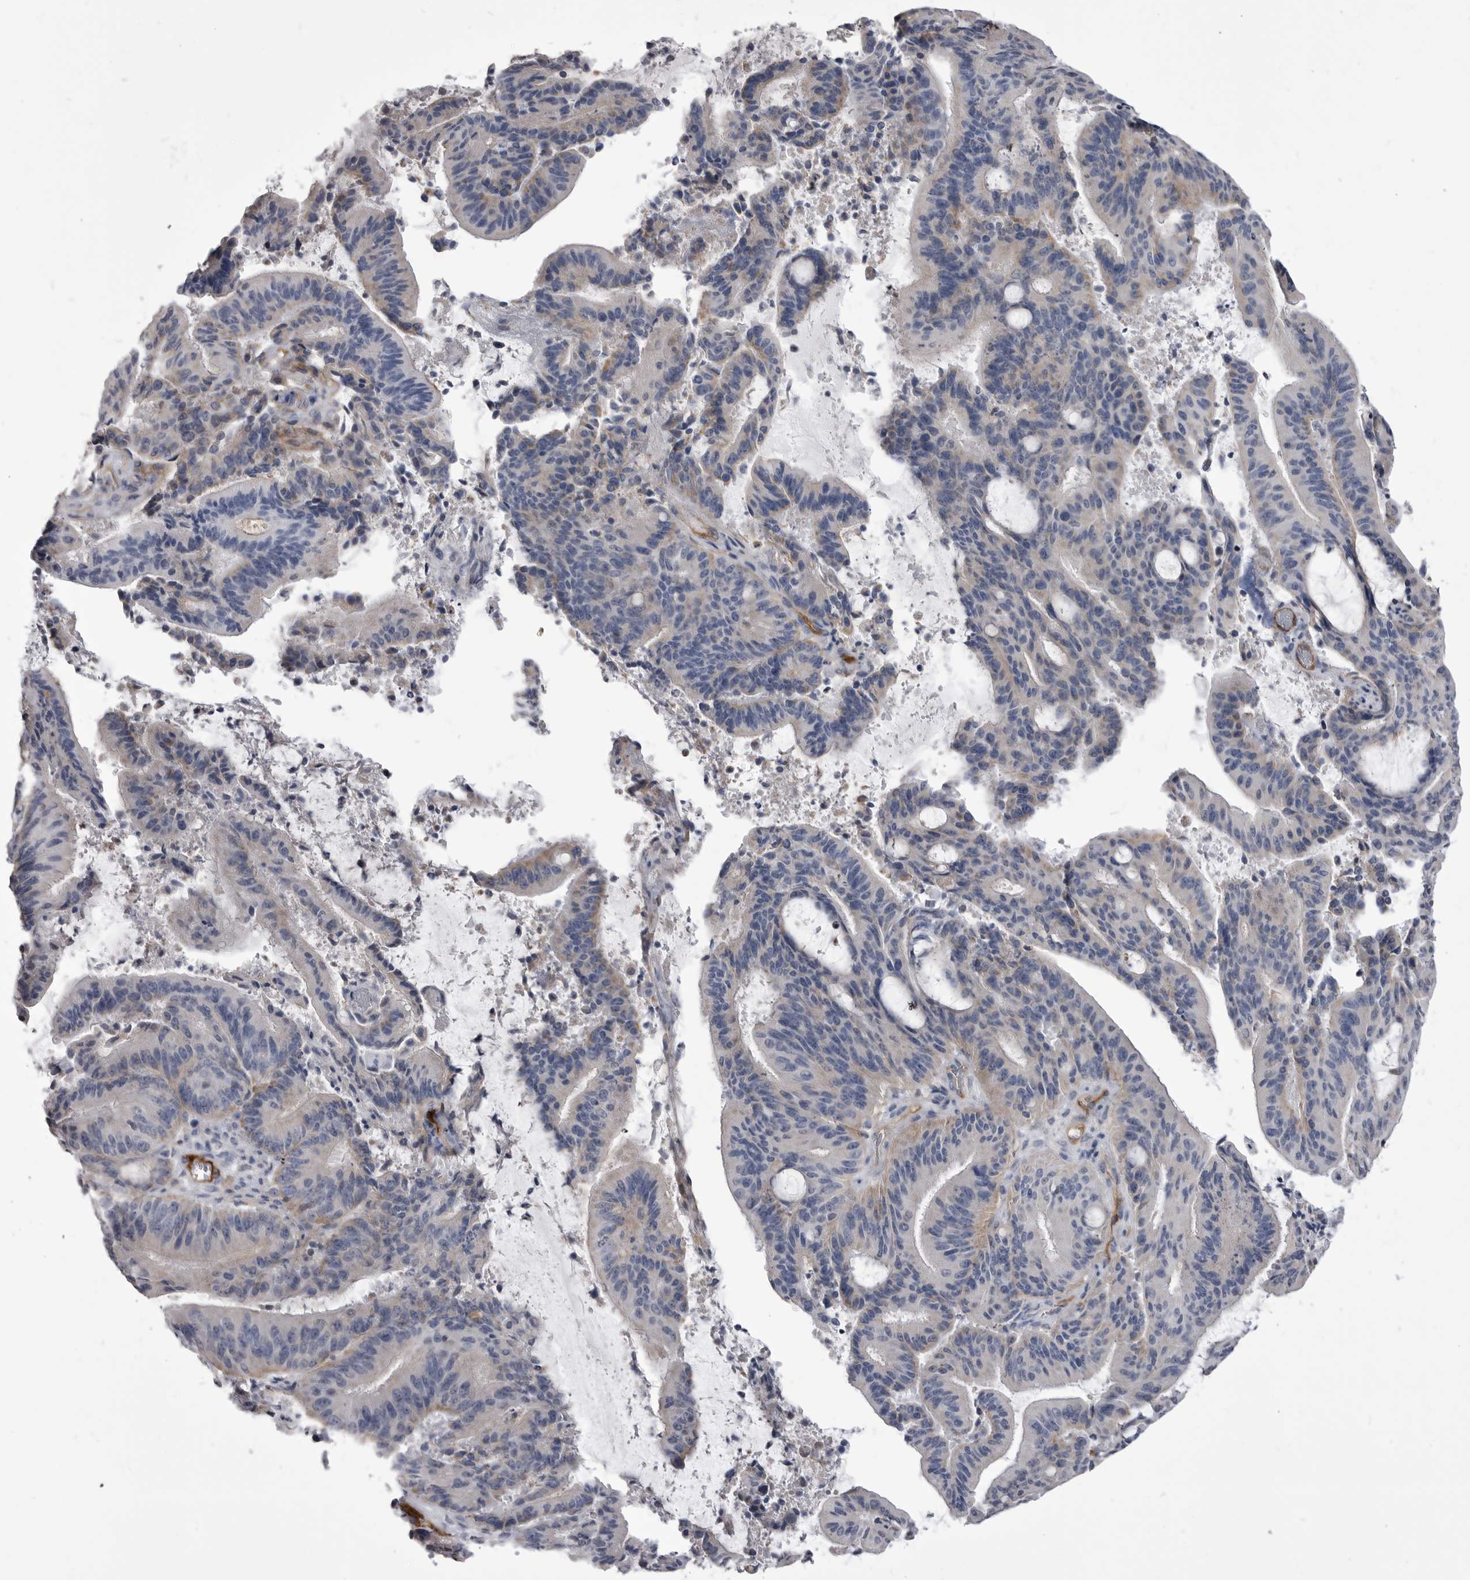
{"staining": {"intensity": "negative", "quantity": "none", "location": "none"}, "tissue": "liver cancer", "cell_type": "Tumor cells", "image_type": "cancer", "snomed": [{"axis": "morphology", "description": "Normal tissue, NOS"}, {"axis": "morphology", "description": "Cholangiocarcinoma"}, {"axis": "topography", "description": "Liver"}, {"axis": "topography", "description": "Peripheral nerve tissue"}], "caption": "A high-resolution image shows immunohistochemistry (IHC) staining of liver cholangiocarcinoma, which demonstrates no significant staining in tumor cells.", "gene": "OPLAH", "patient": {"sex": "female", "age": 73}}